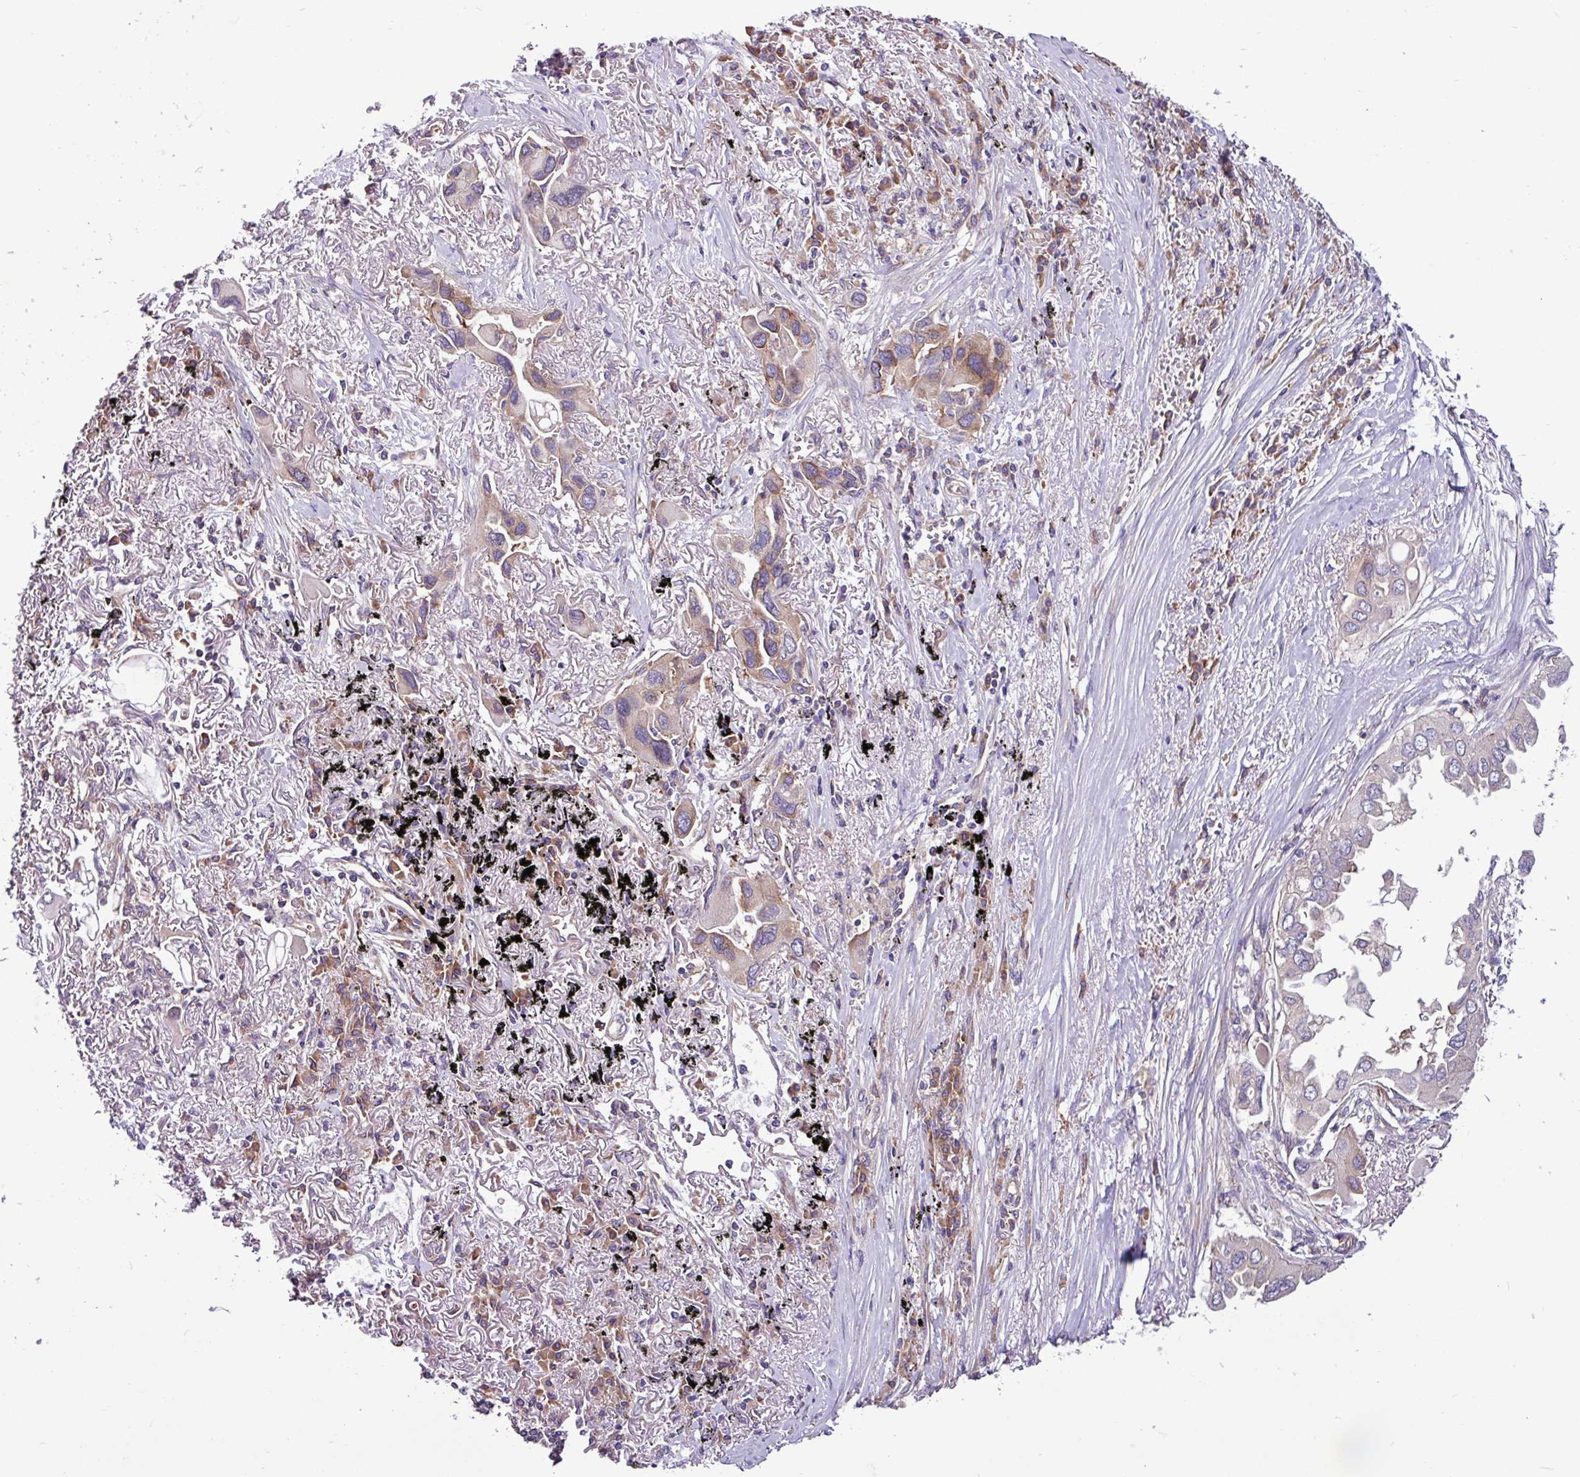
{"staining": {"intensity": "weak", "quantity": ">75%", "location": "cytoplasmic/membranous"}, "tissue": "lung cancer", "cell_type": "Tumor cells", "image_type": "cancer", "snomed": [{"axis": "morphology", "description": "Adenocarcinoma, NOS"}, {"axis": "topography", "description": "Lung"}], "caption": "Lung adenocarcinoma tissue exhibits weak cytoplasmic/membranous positivity in approximately >75% of tumor cells", "gene": "MROH2A", "patient": {"sex": "female", "age": 76}}